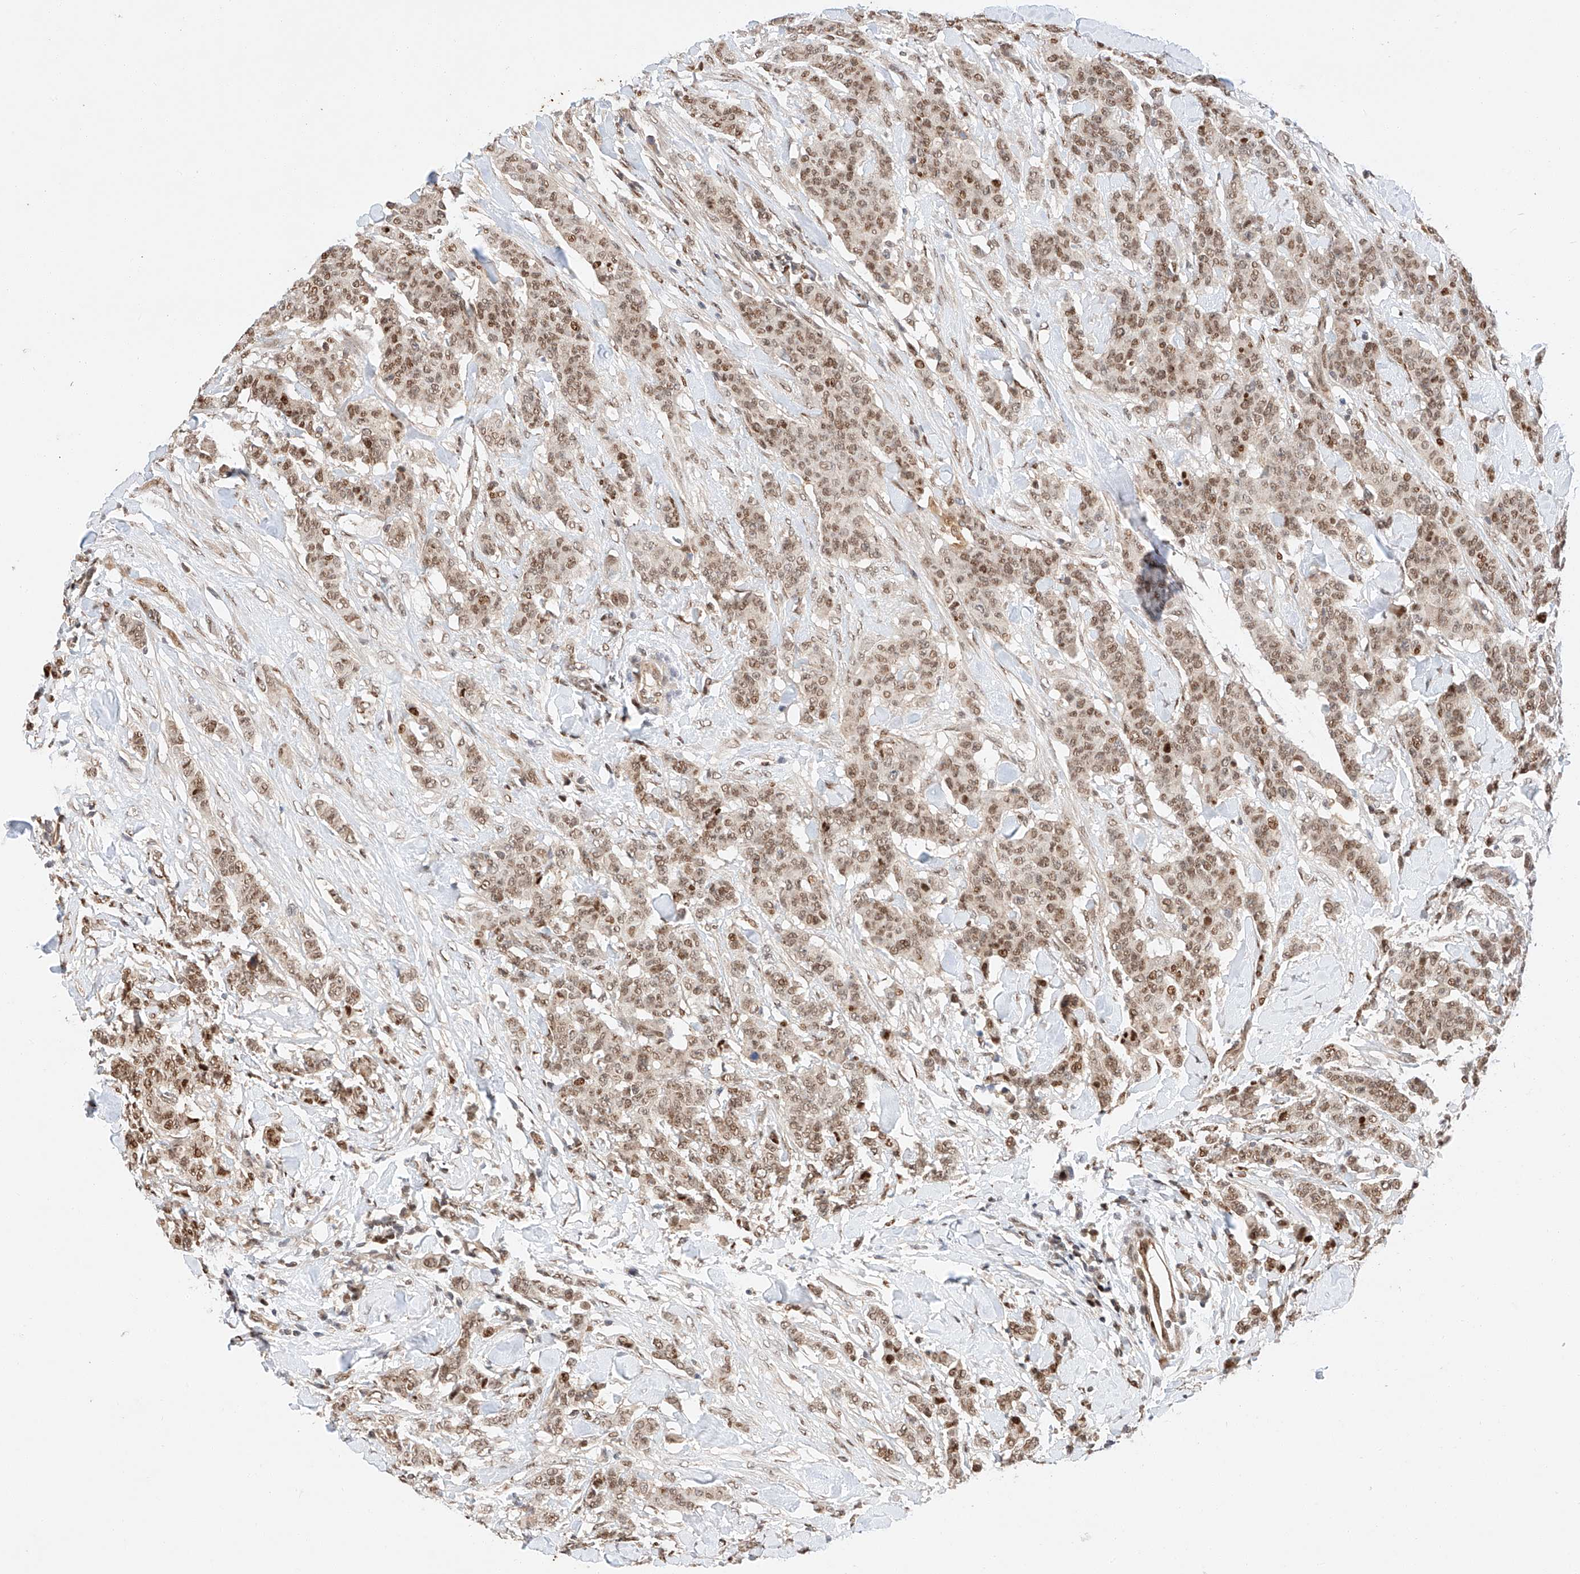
{"staining": {"intensity": "moderate", "quantity": ">75%", "location": "nuclear"}, "tissue": "breast cancer", "cell_type": "Tumor cells", "image_type": "cancer", "snomed": [{"axis": "morphology", "description": "Duct carcinoma"}, {"axis": "topography", "description": "Breast"}], "caption": "Immunohistochemical staining of human intraductal carcinoma (breast) shows moderate nuclear protein positivity in approximately >75% of tumor cells.", "gene": "HDAC9", "patient": {"sex": "female", "age": 40}}